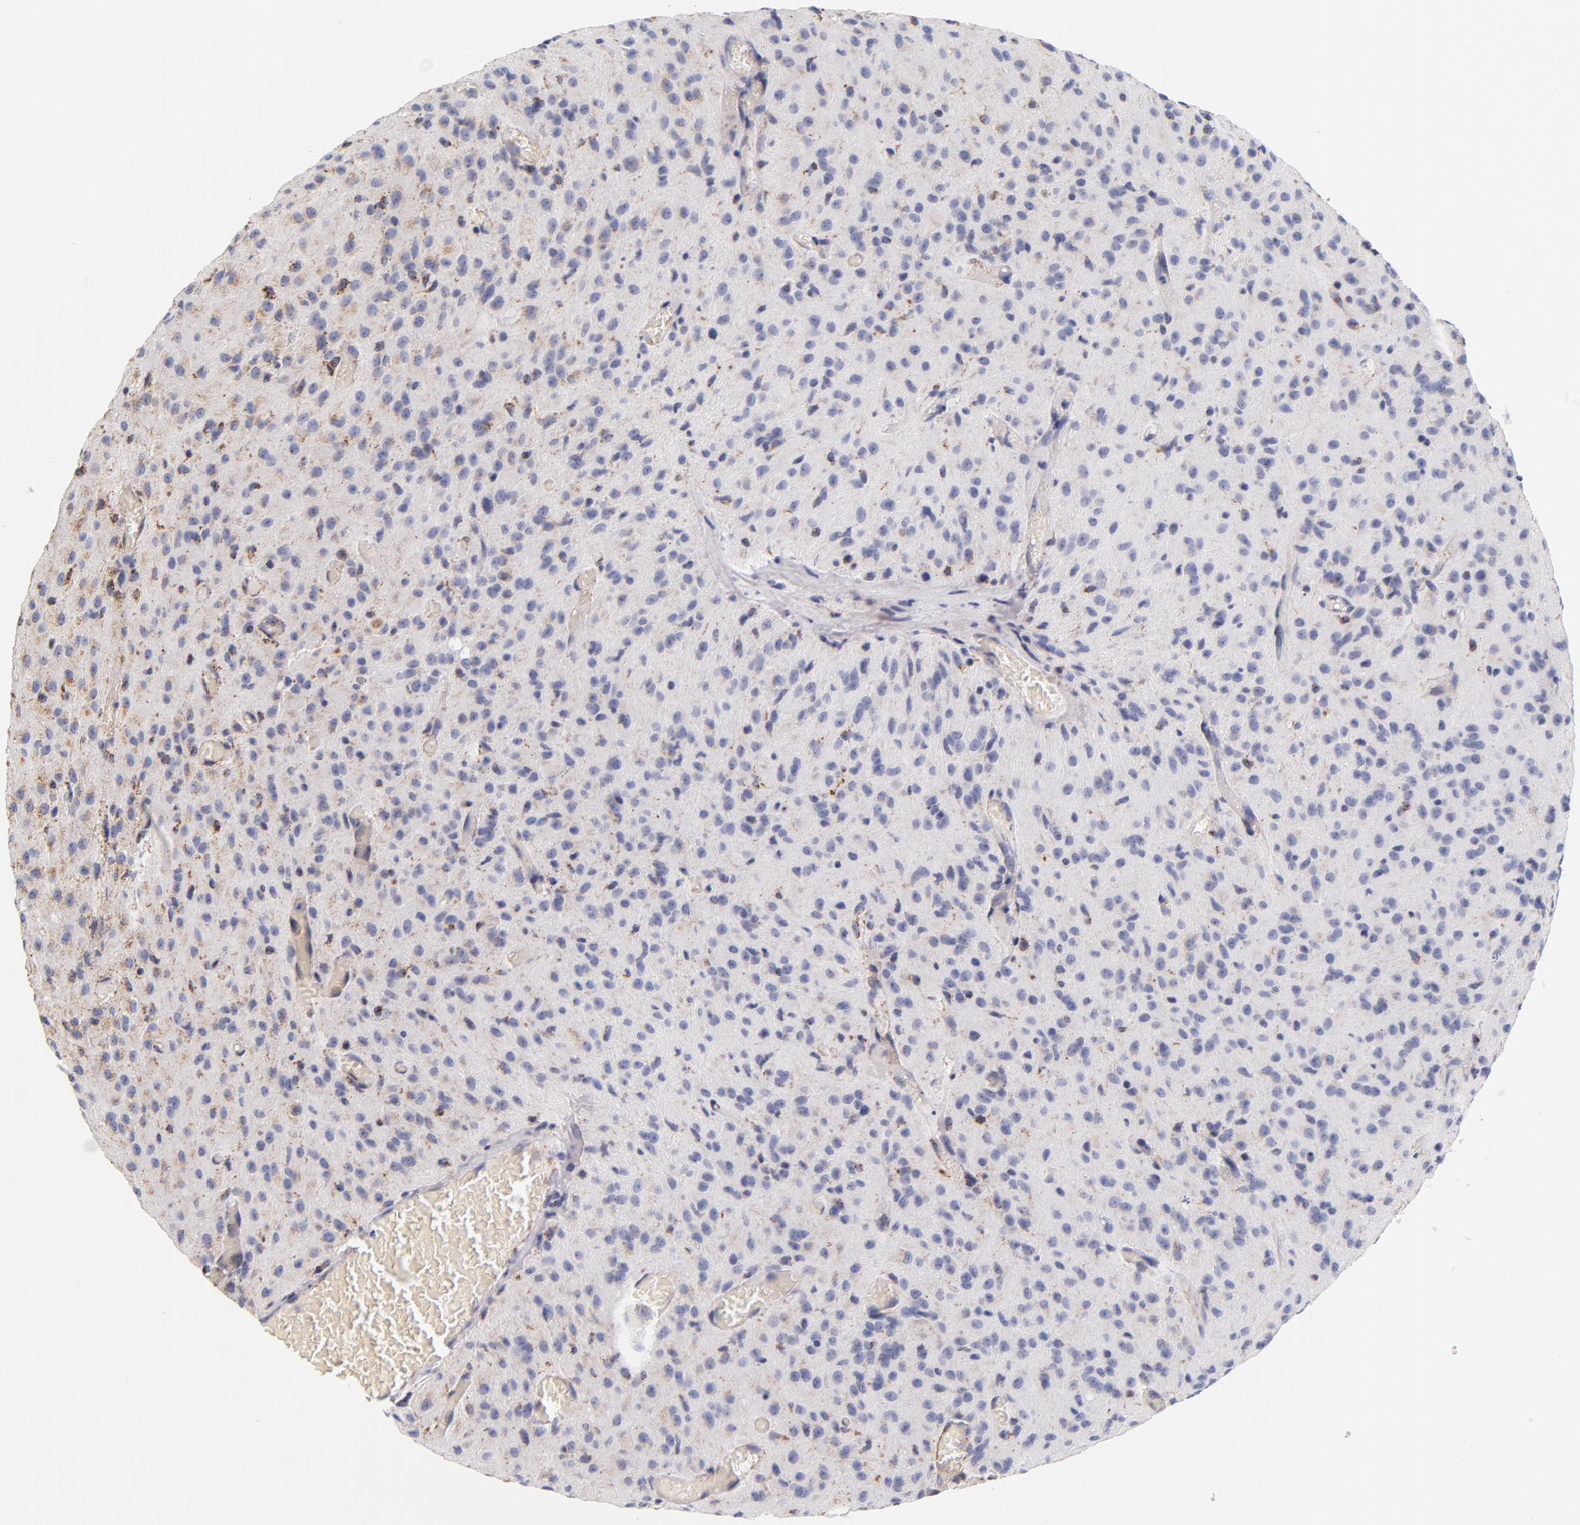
{"staining": {"intensity": "moderate", "quantity": ">75%", "location": "cytoplasmic/membranous"}, "tissue": "glioma", "cell_type": "Tumor cells", "image_type": "cancer", "snomed": [{"axis": "morphology", "description": "Glioma, malignant, High grade"}, {"axis": "topography", "description": "Brain"}], "caption": "This is a histology image of immunohistochemistry staining of high-grade glioma (malignant), which shows moderate expression in the cytoplasmic/membranous of tumor cells.", "gene": "ECHS1", "patient": {"sex": "female", "age": 59}}